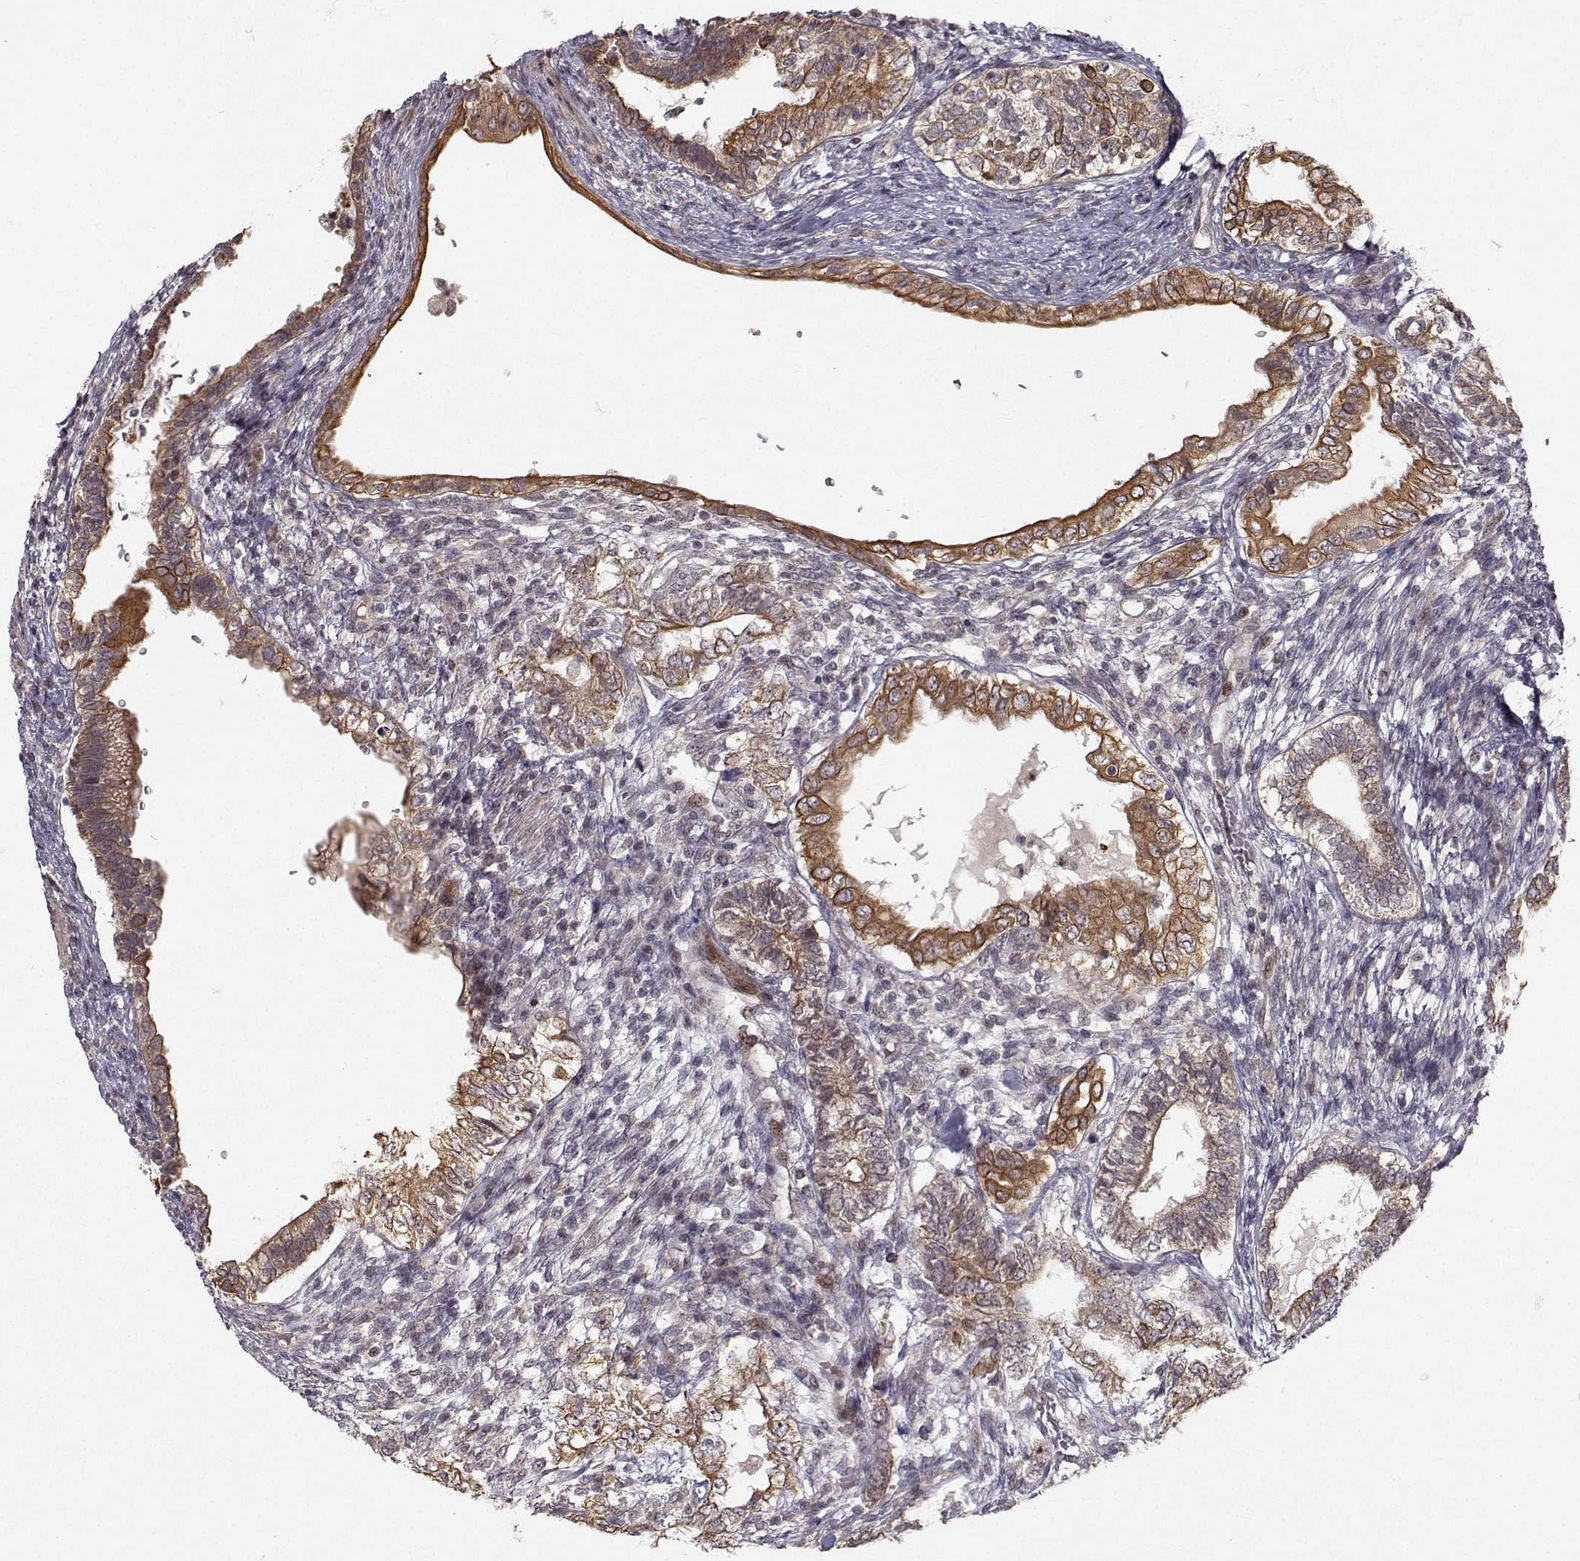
{"staining": {"intensity": "strong", "quantity": "25%-75%", "location": "cytoplasmic/membranous"}, "tissue": "testis cancer", "cell_type": "Tumor cells", "image_type": "cancer", "snomed": [{"axis": "morphology", "description": "Seminoma, NOS"}, {"axis": "morphology", "description": "Carcinoma, Embryonal, NOS"}, {"axis": "topography", "description": "Testis"}], "caption": "Testis seminoma stained for a protein shows strong cytoplasmic/membranous positivity in tumor cells. (DAB (3,3'-diaminobenzidine) IHC with brightfield microscopy, high magnification).", "gene": "APC", "patient": {"sex": "male", "age": 41}}